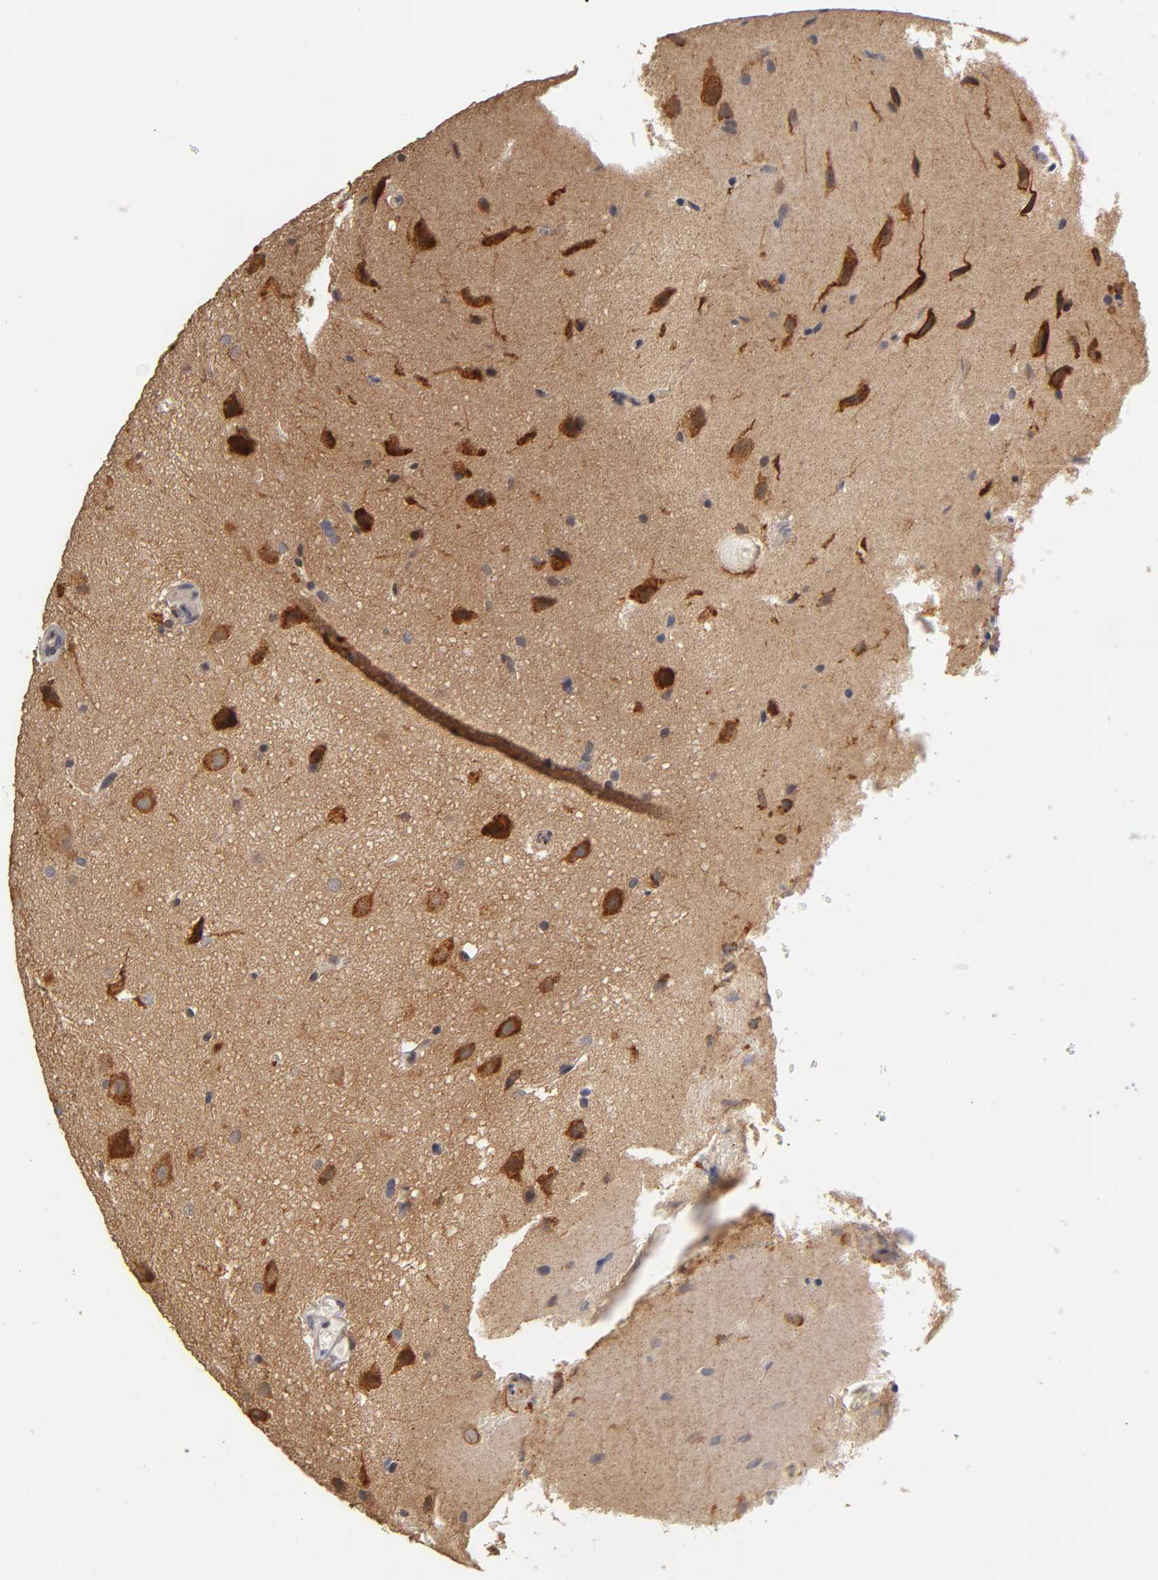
{"staining": {"intensity": "moderate", "quantity": "25%-75%", "location": "cytoplasmic/membranous"}, "tissue": "glioma", "cell_type": "Tumor cells", "image_type": "cancer", "snomed": [{"axis": "morphology", "description": "Glioma, malignant, Low grade"}, {"axis": "topography", "description": "Cerebral cortex"}], "caption": "IHC staining of glioma, which shows medium levels of moderate cytoplasmic/membranous positivity in approximately 25%-75% of tumor cells indicating moderate cytoplasmic/membranous protein positivity. The staining was performed using DAB (3,3'-diaminobenzidine) (brown) for protein detection and nuclei were counterstained in hematoxylin (blue).", "gene": "LAMB1", "patient": {"sex": "female", "age": 47}}